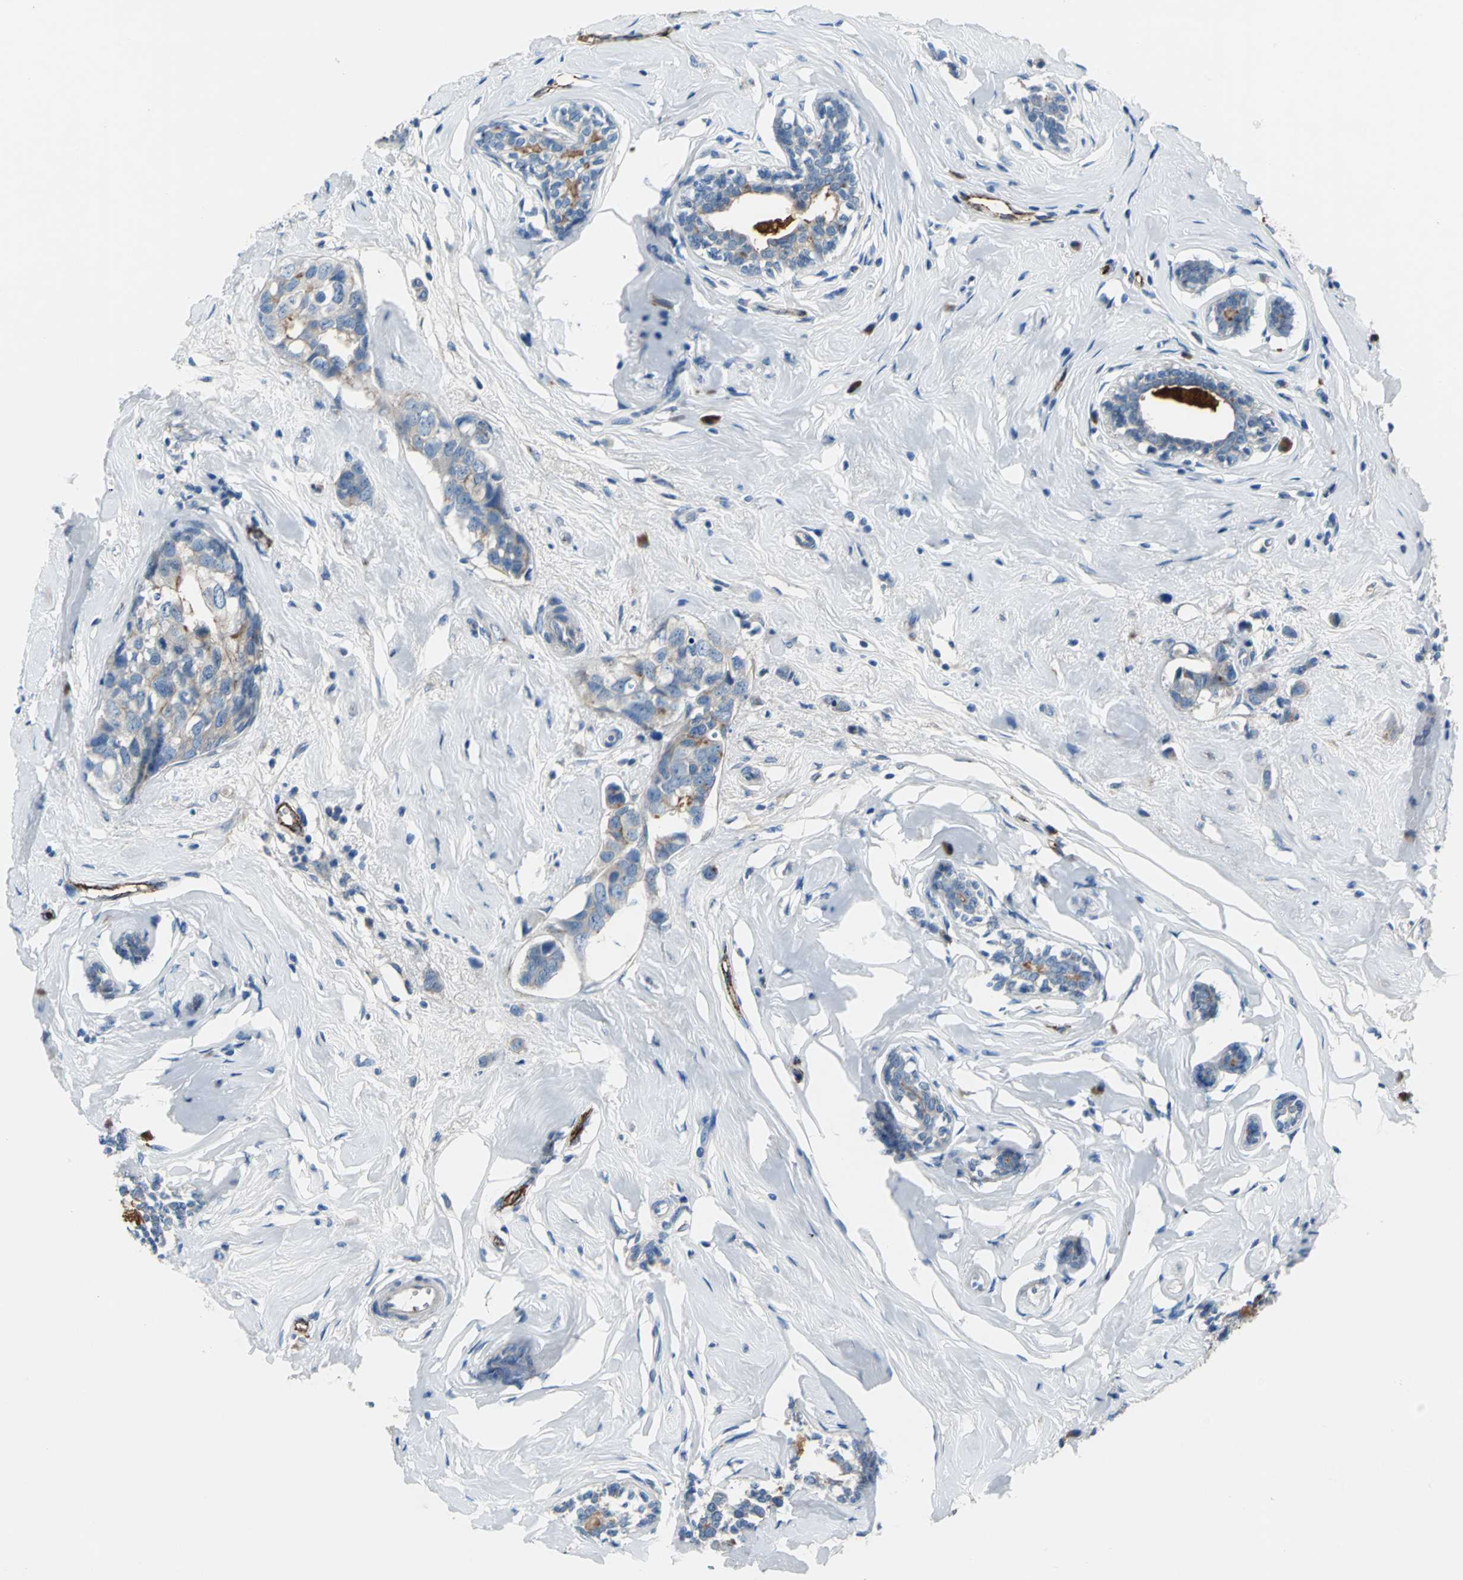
{"staining": {"intensity": "moderate", "quantity": "<25%", "location": "cytoplasmic/membranous"}, "tissue": "breast cancer", "cell_type": "Tumor cells", "image_type": "cancer", "snomed": [{"axis": "morphology", "description": "Normal tissue, NOS"}, {"axis": "morphology", "description": "Duct carcinoma"}, {"axis": "topography", "description": "Breast"}], "caption": "Moderate cytoplasmic/membranous protein staining is present in about <25% of tumor cells in breast cancer.", "gene": "SELP", "patient": {"sex": "female", "age": 50}}